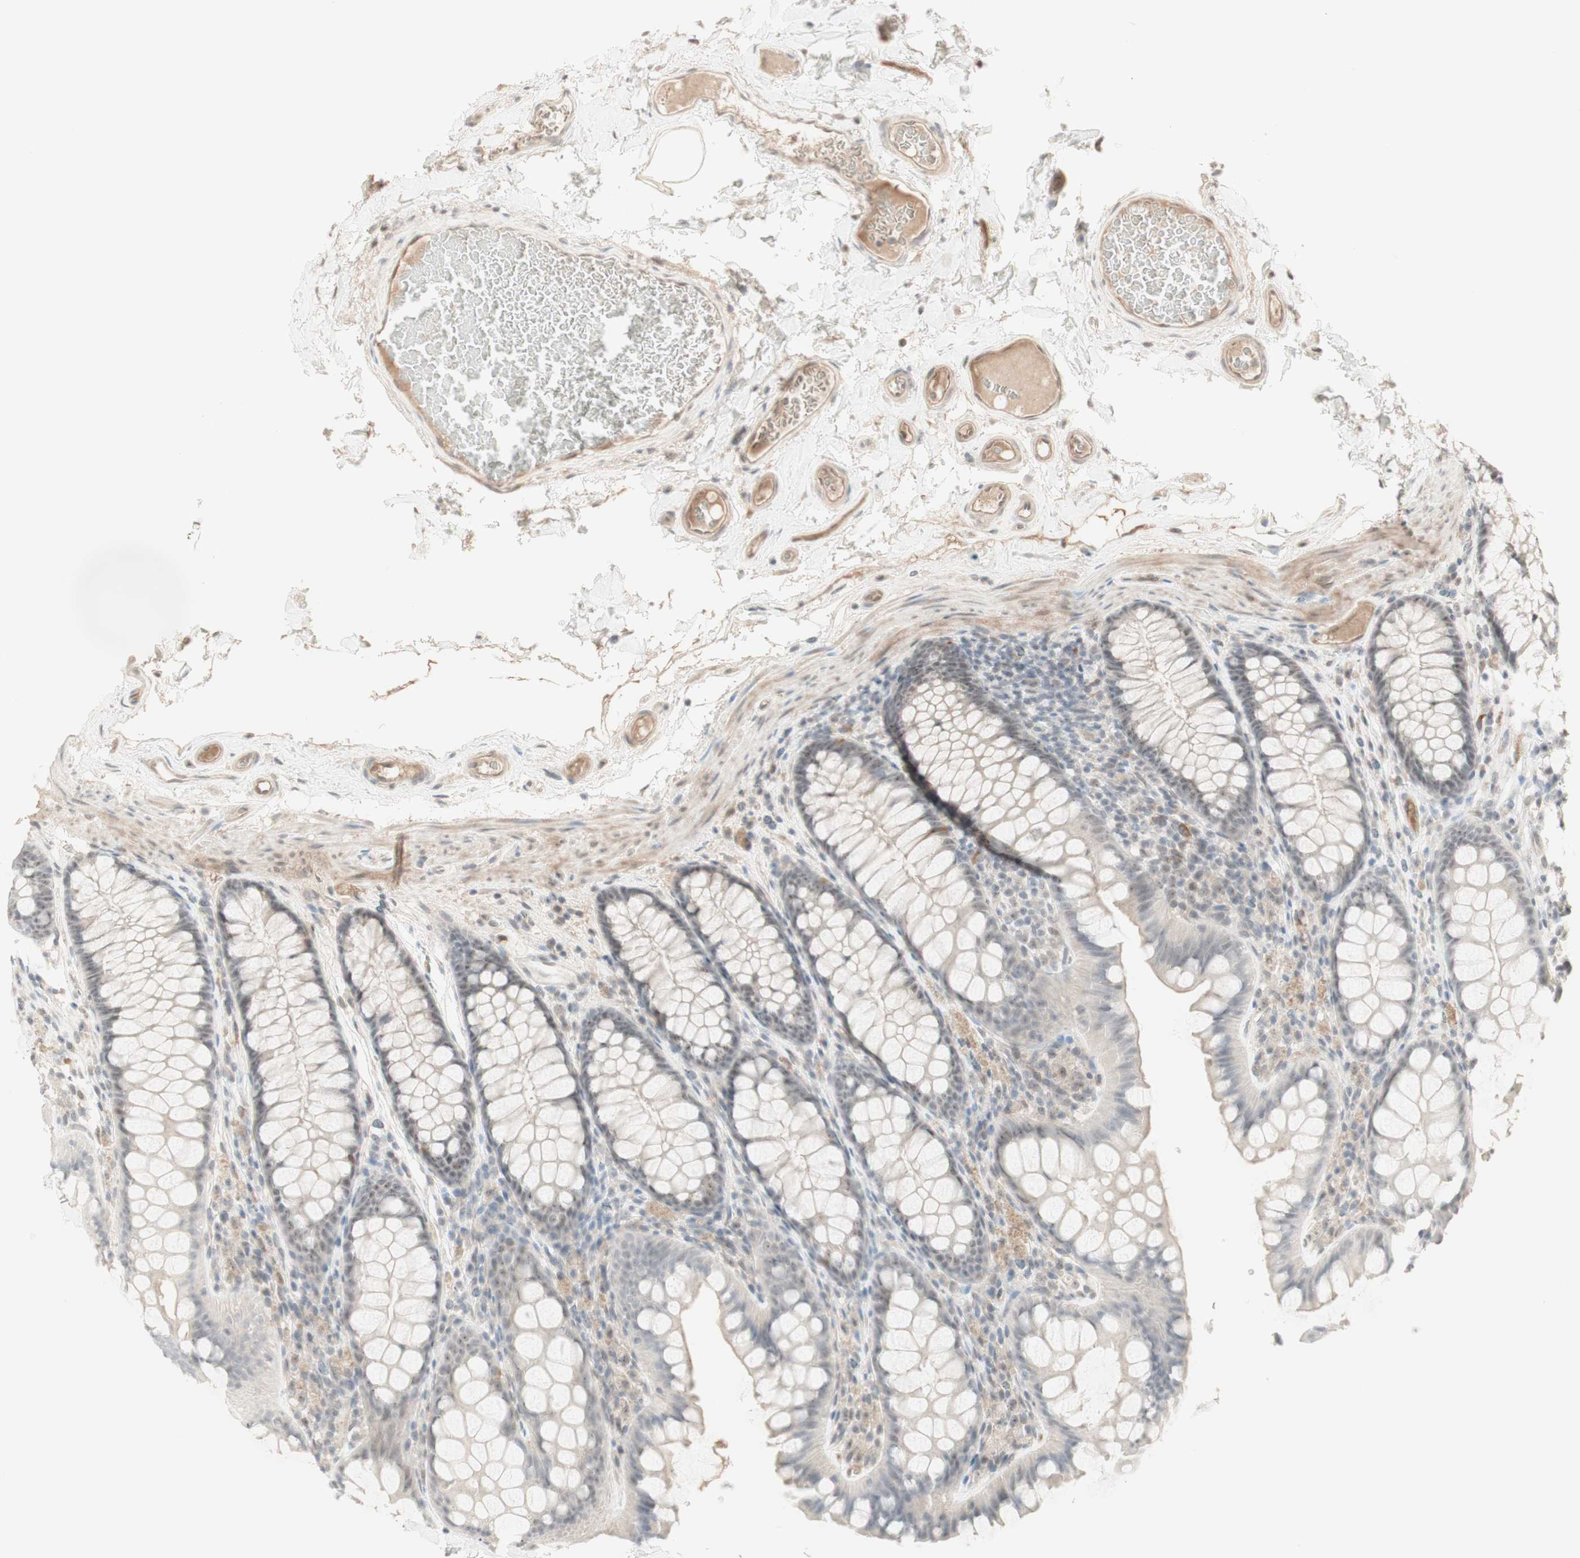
{"staining": {"intensity": "weak", "quantity": ">75%", "location": "cytoplasmic/membranous"}, "tissue": "colon", "cell_type": "Endothelial cells", "image_type": "normal", "snomed": [{"axis": "morphology", "description": "Normal tissue, NOS"}, {"axis": "topography", "description": "Colon"}], "caption": "Colon stained with IHC reveals weak cytoplasmic/membranous expression in approximately >75% of endothelial cells.", "gene": "PLCD4", "patient": {"sex": "female", "age": 55}}